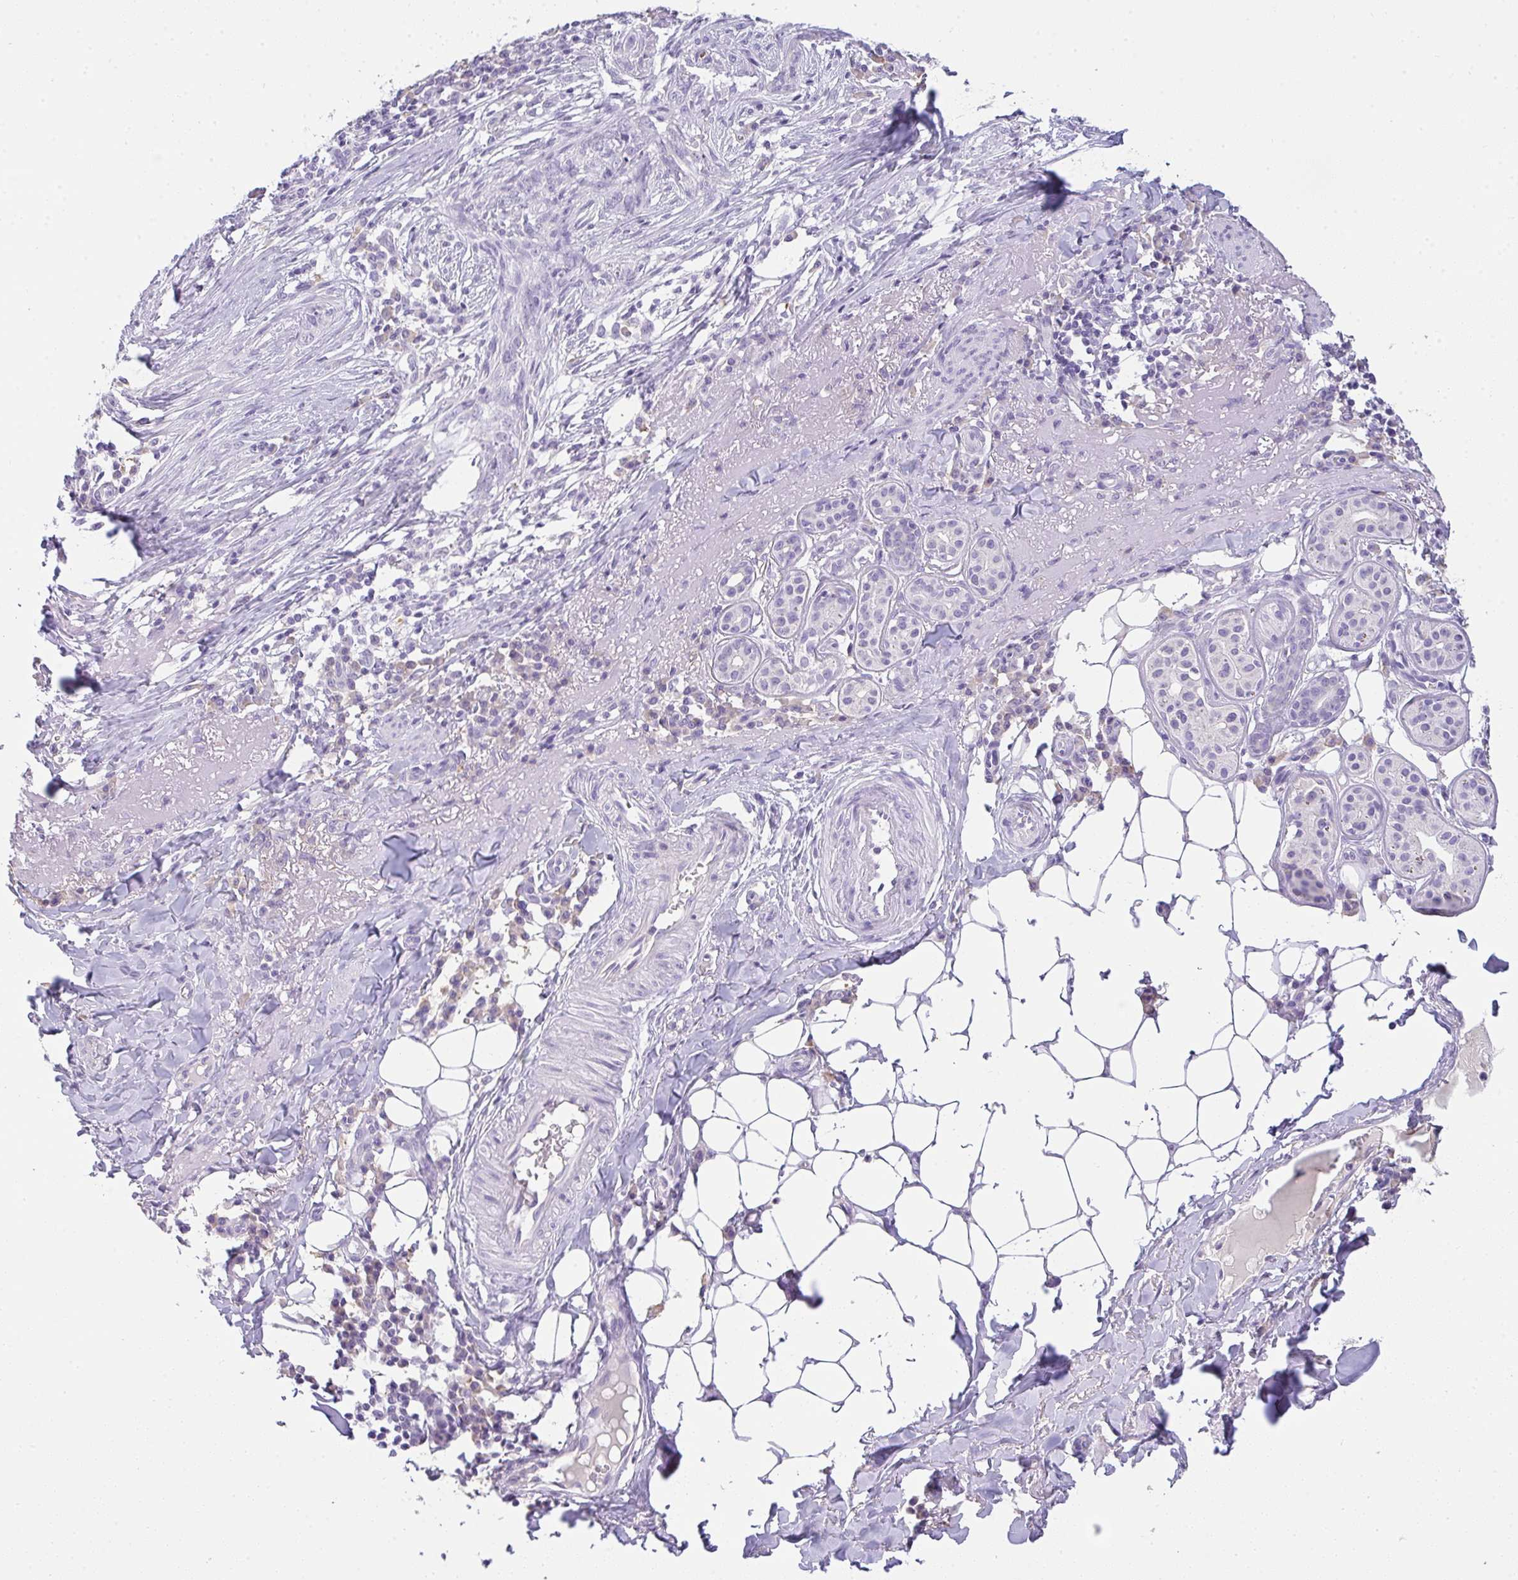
{"staining": {"intensity": "negative", "quantity": "none", "location": "none"}, "tissue": "skin cancer", "cell_type": "Tumor cells", "image_type": "cancer", "snomed": [{"axis": "morphology", "description": "Basal cell carcinoma"}, {"axis": "topography", "description": "Skin"}], "caption": "Immunohistochemistry histopathology image of skin cancer (basal cell carcinoma) stained for a protein (brown), which displays no staining in tumor cells.", "gene": "COX7B", "patient": {"sex": "female", "age": 93}}